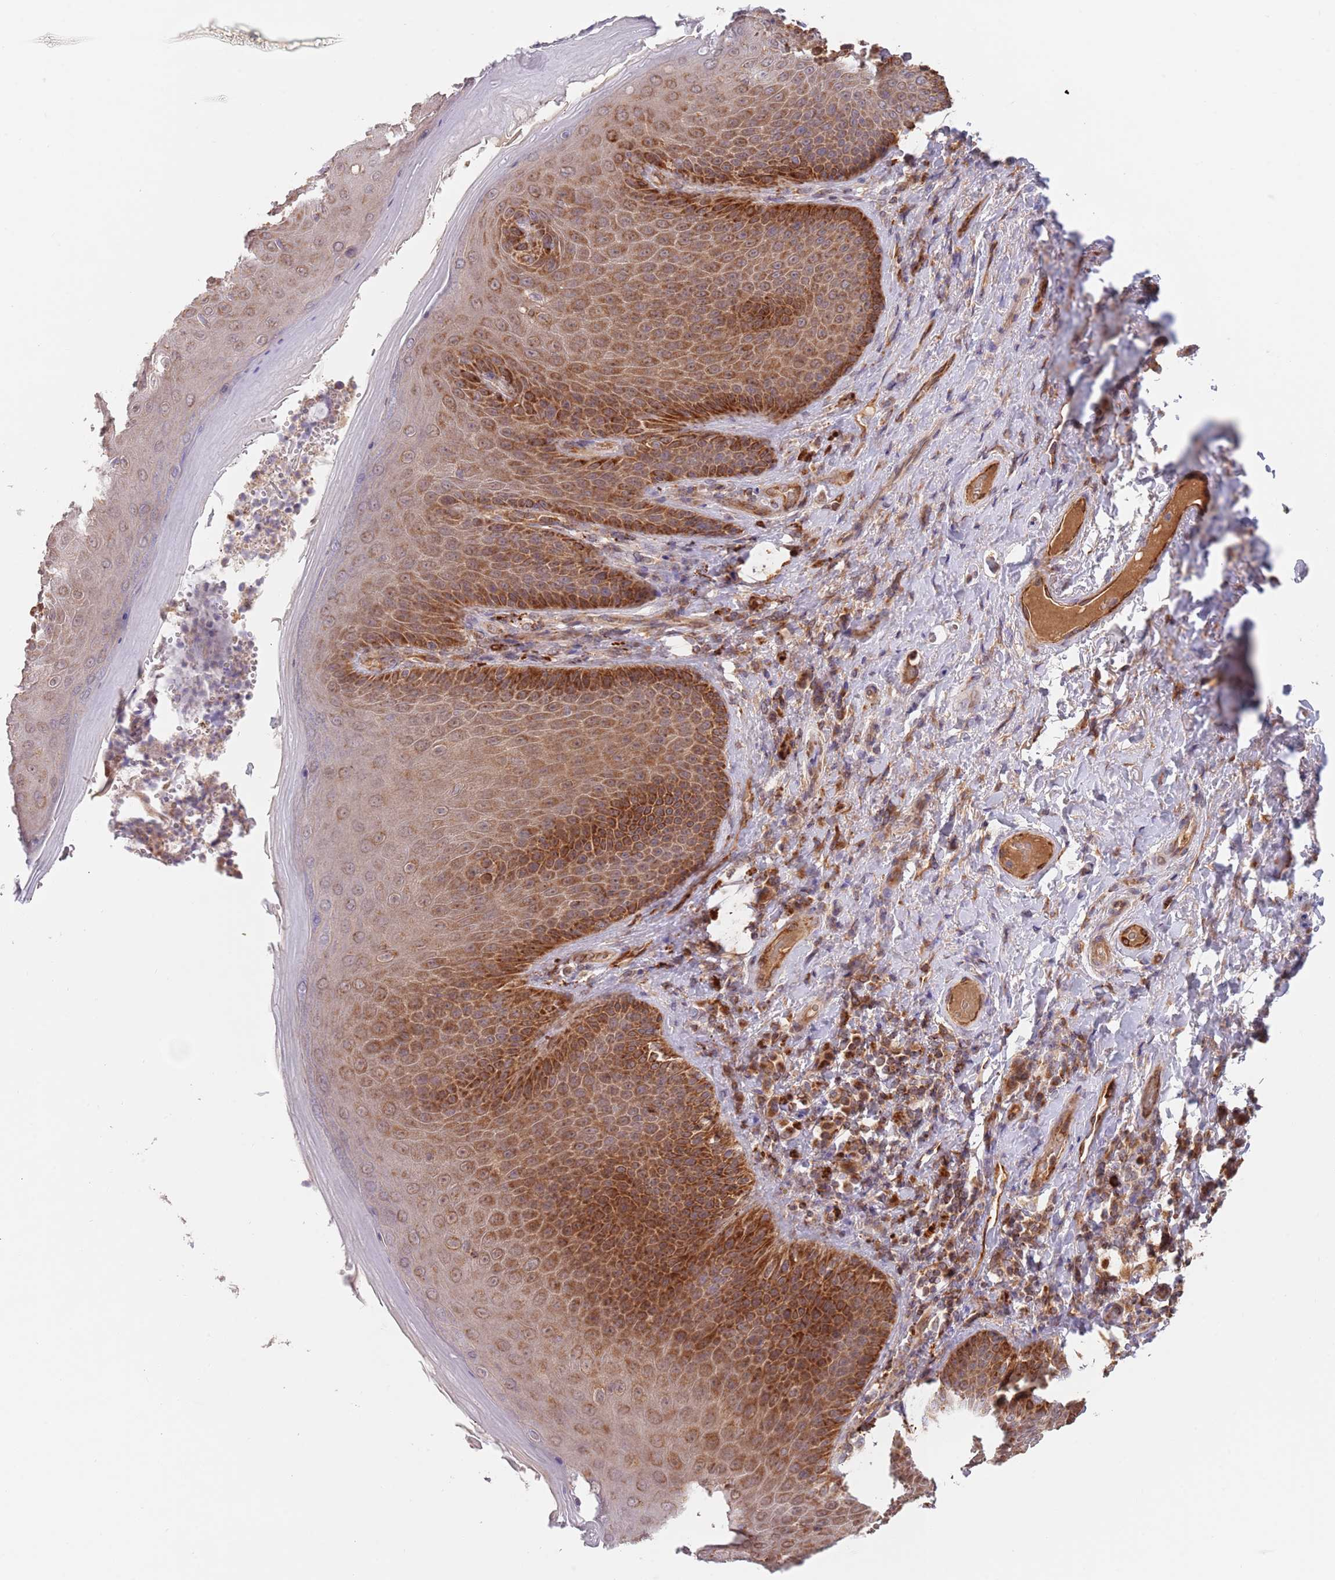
{"staining": {"intensity": "strong", "quantity": "25%-75%", "location": "cytoplasmic/membranous"}, "tissue": "skin", "cell_type": "Epidermal cells", "image_type": "normal", "snomed": [{"axis": "morphology", "description": "Normal tissue, NOS"}, {"axis": "topography", "description": "Anal"}], "caption": "The immunohistochemical stain highlights strong cytoplasmic/membranous expression in epidermal cells of benign skin.", "gene": "GUK1", "patient": {"sex": "female", "age": 89}}